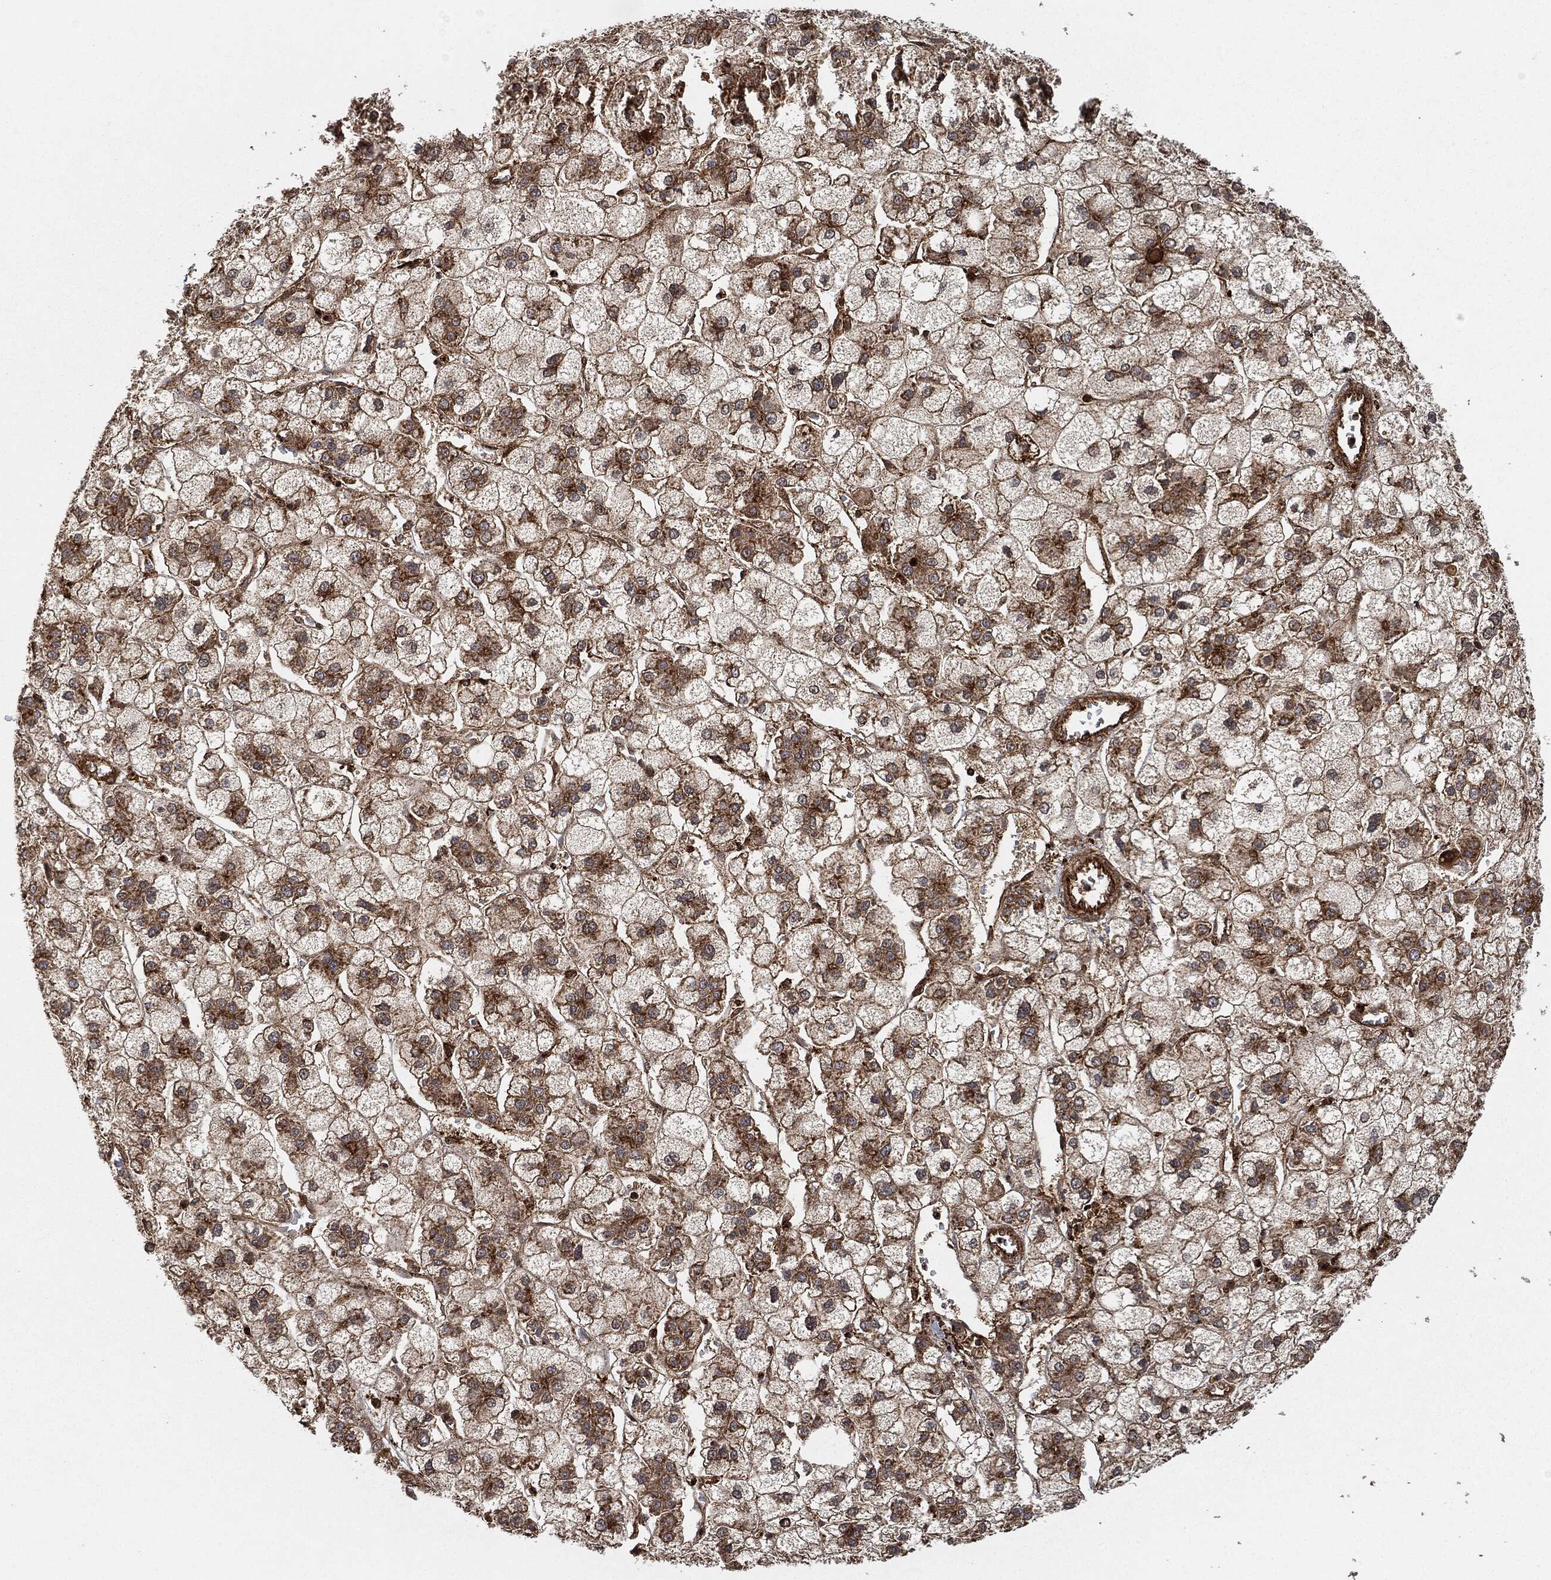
{"staining": {"intensity": "strong", "quantity": "25%-75%", "location": "cytoplasmic/membranous"}, "tissue": "liver cancer", "cell_type": "Tumor cells", "image_type": "cancer", "snomed": [{"axis": "morphology", "description": "Carcinoma, Hepatocellular, NOS"}, {"axis": "topography", "description": "Liver"}], "caption": "Brown immunohistochemical staining in human hepatocellular carcinoma (liver) reveals strong cytoplasmic/membranous positivity in about 25%-75% of tumor cells. The staining is performed using DAB (3,3'-diaminobenzidine) brown chromogen to label protein expression. The nuclei are counter-stained blue using hematoxylin.", "gene": "TPT1", "patient": {"sex": "male", "age": 73}}